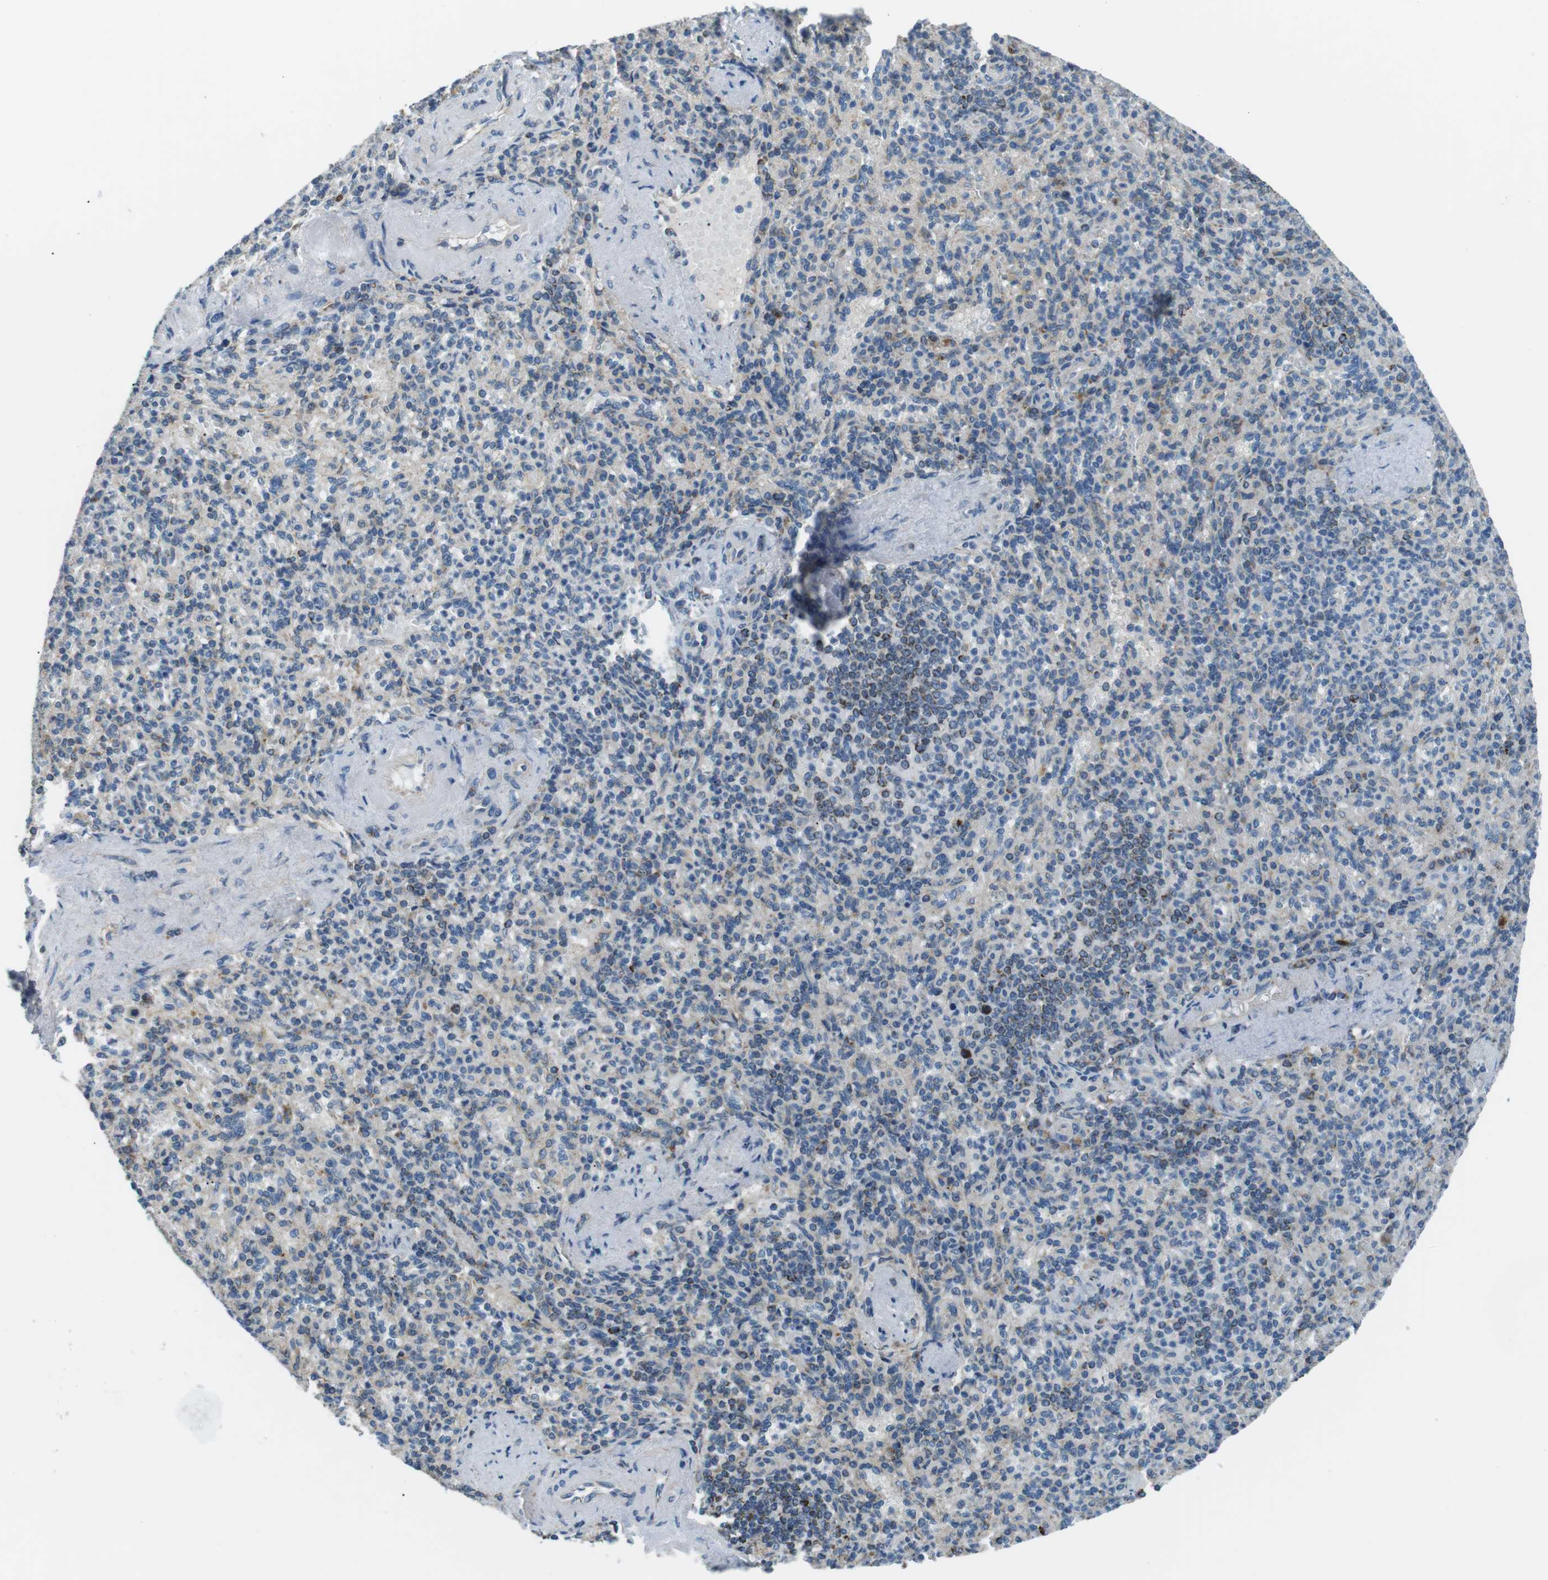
{"staining": {"intensity": "moderate", "quantity": "<25%", "location": "cytoplasmic/membranous"}, "tissue": "spleen", "cell_type": "Cells in red pulp", "image_type": "normal", "snomed": [{"axis": "morphology", "description": "Normal tissue, NOS"}, {"axis": "topography", "description": "Spleen"}], "caption": "The immunohistochemical stain highlights moderate cytoplasmic/membranous staining in cells in red pulp of benign spleen.", "gene": "BACE1", "patient": {"sex": "female", "age": 74}}